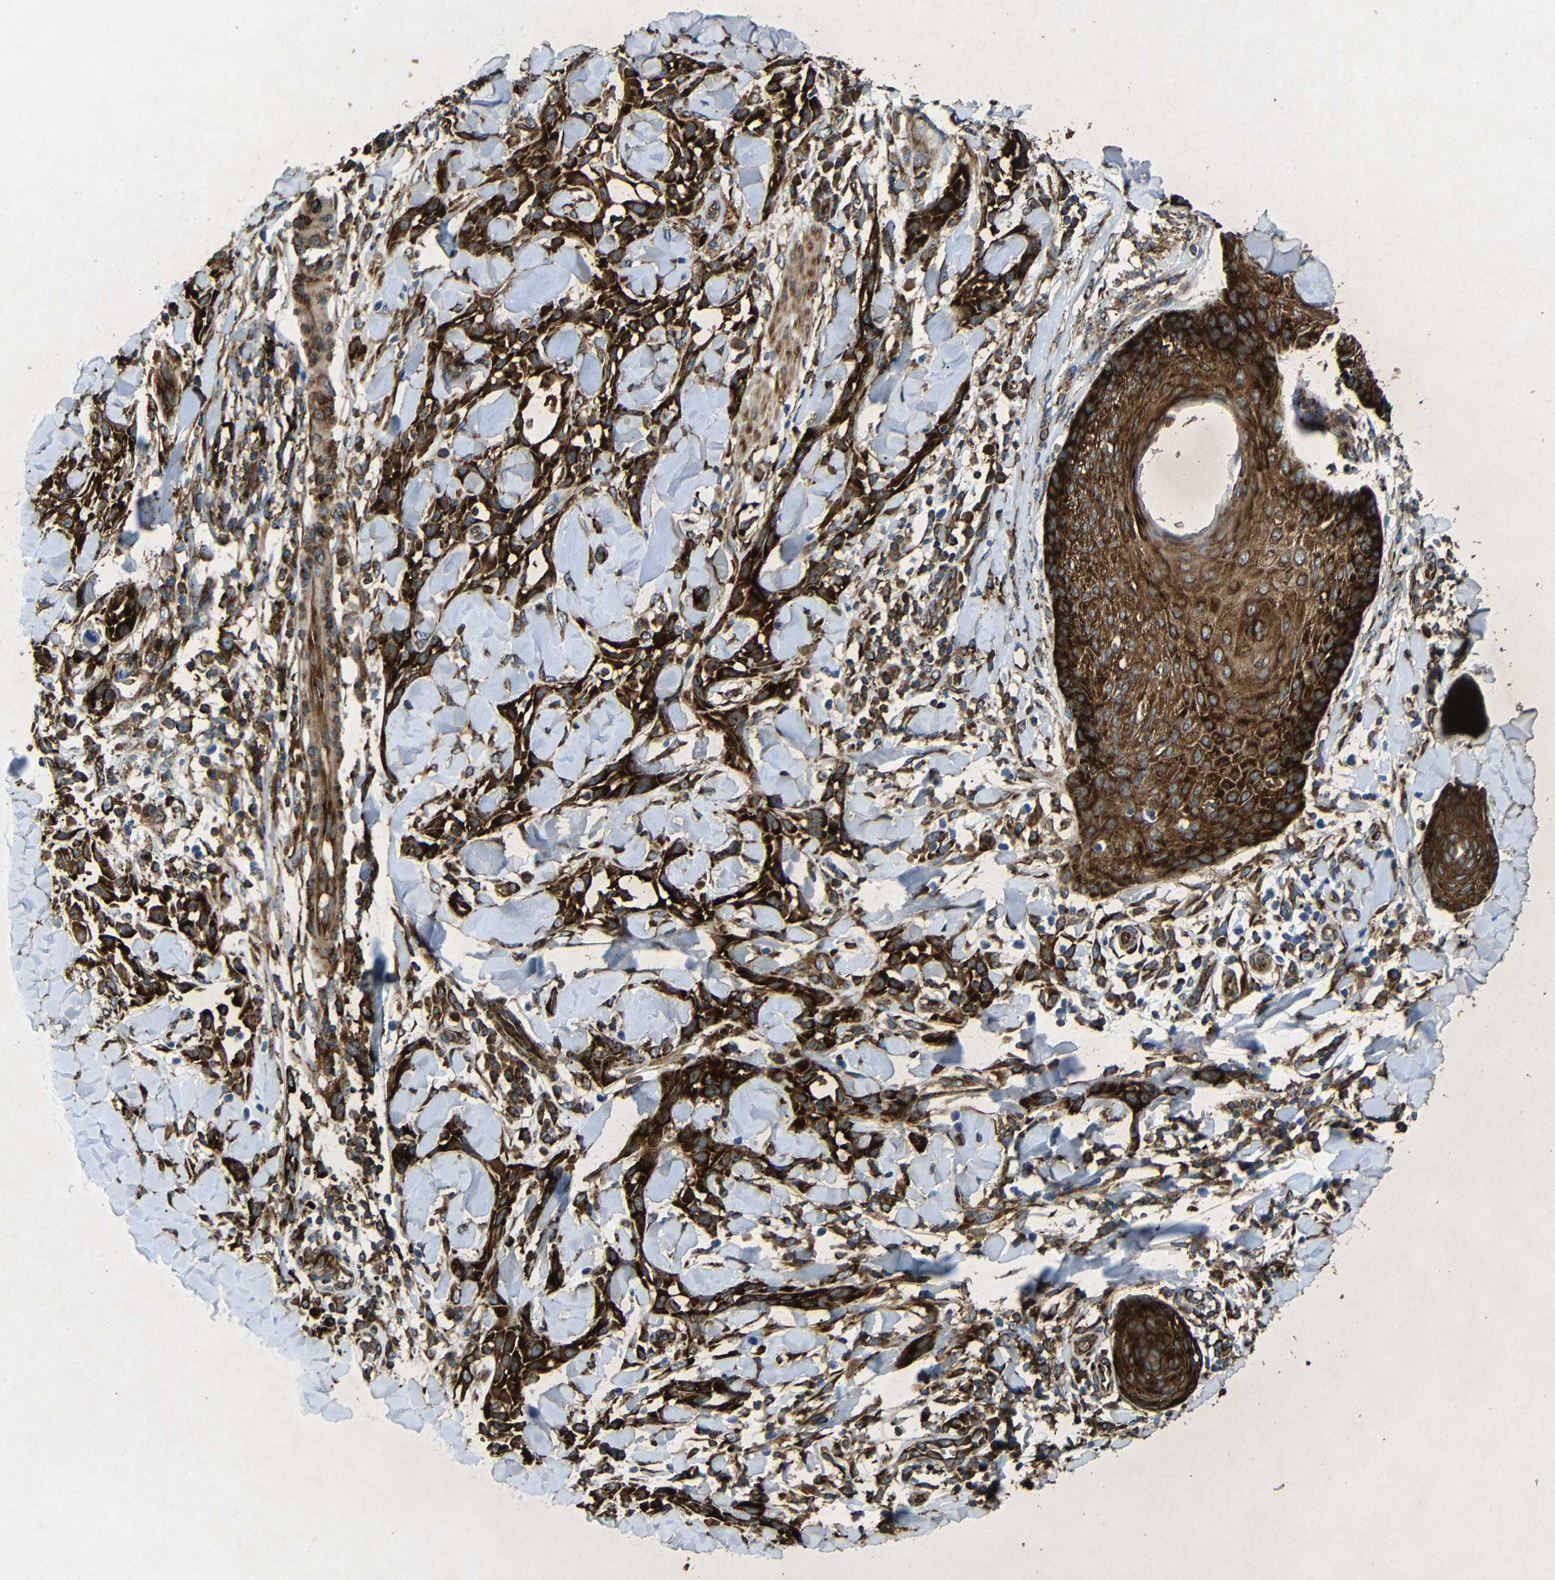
{"staining": {"intensity": "strong", "quantity": ">75%", "location": "cytoplasmic/membranous"}, "tissue": "skin cancer", "cell_type": "Tumor cells", "image_type": "cancer", "snomed": [{"axis": "morphology", "description": "Squamous cell carcinoma, NOS"}, {"axis": "topography", "description": "Skin"}], "caption": "Immunohistochemical staining of human squamous cell carcinoma (skin) exhibits strong cytoplasmic/membranous protein positivity in about >75% of tumor cells. Immunohistochemistry stains the protein of interest in brown and the nuclei are stained blue.", "gene": "BTF3", "patient": {"sex": "male", "age": 24}}